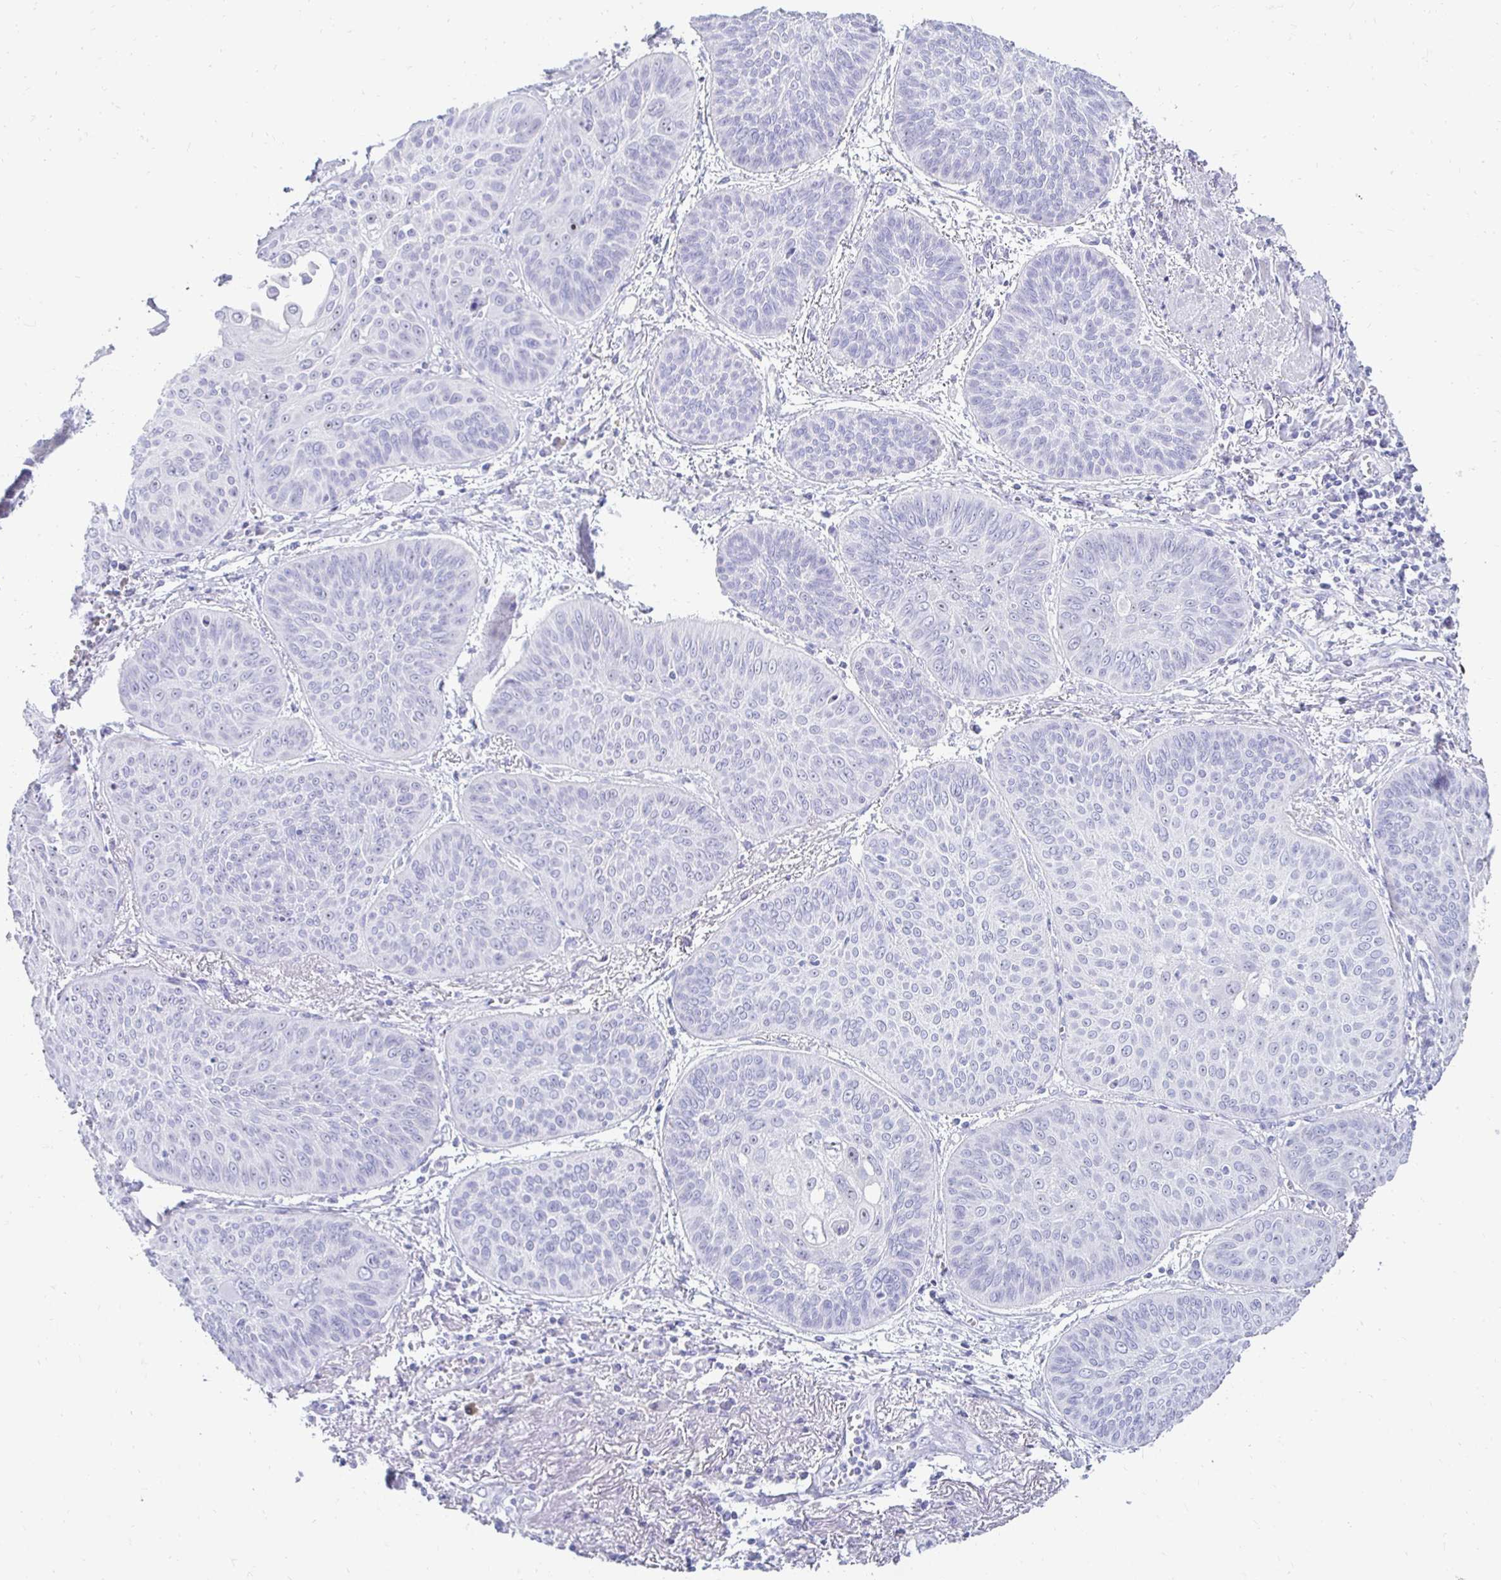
{"staining": {"intensity": "negative", "quantity": "none", "location": "none"}, "tissue": "lung cancer", "cell_type": "Tumor cells", "image_type": "cancer", "snomed": [{"axis": "morphology", "description": "Squamous cell carcinoma, NOS"}, {"axis": "topography", "description": "Lung"}], "caption": "The micrograph demonstrates no significant expression in tumor cells of lung cancer.", "gene": "CST6", "patient": {"sex": "male", "age": 74}}